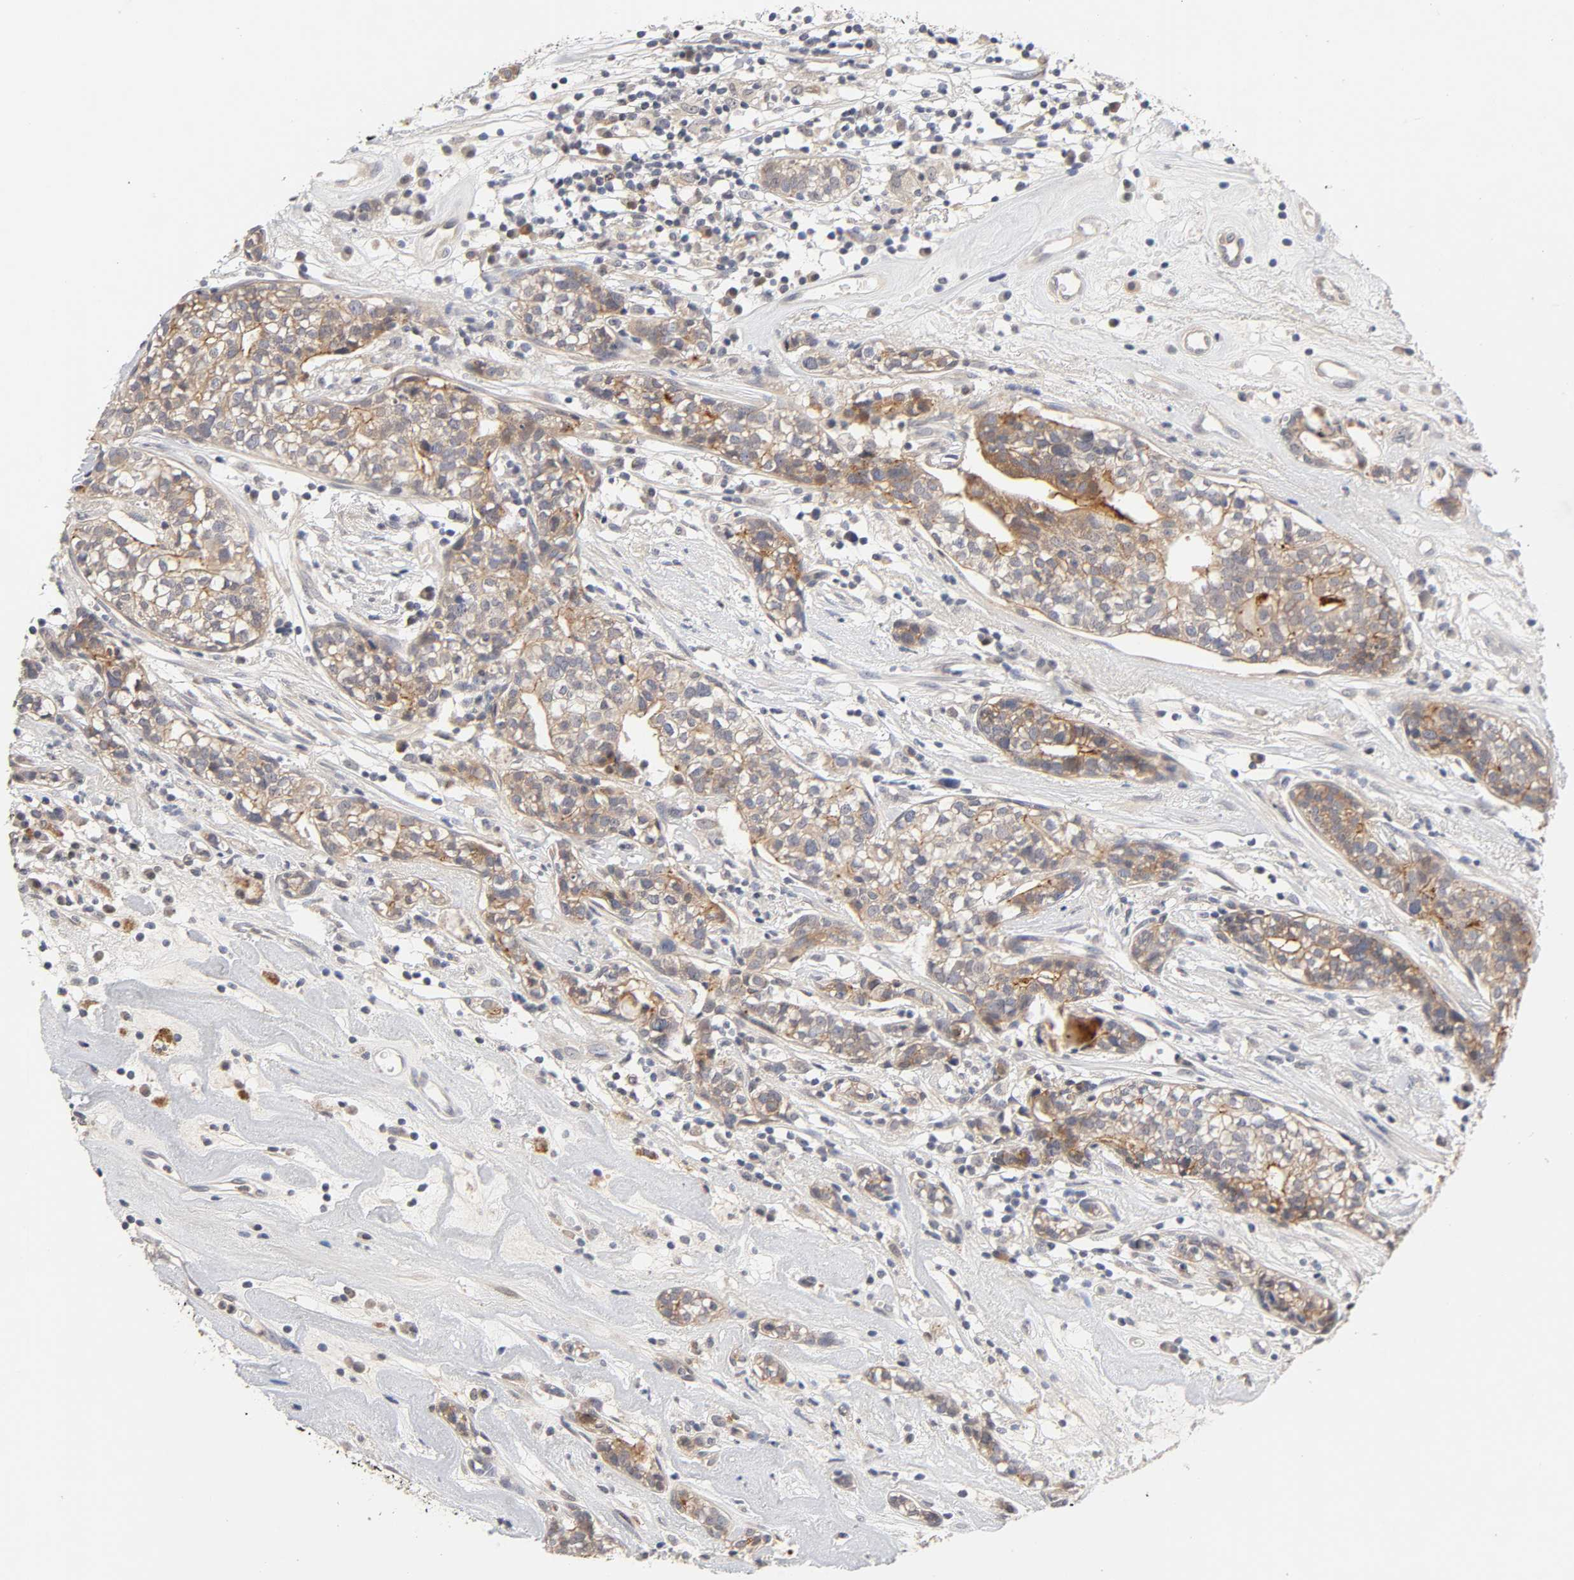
{"staining": {"intensity": "weak", "quantity": ">75%", "location": "cytoplasmic/membranous"}, "tissue": "head and neck cancer", "cell_type": "Tumor cells", "image_type": "cancer", "snomed": [{"axis": "morphology", "description": "Adenocarcinoma, NOS"}, {"axis": "topography", "description": "Salivary gland"}, {"axis": "topography", "description": "Head-Neck"}], "caption": "About >75% of tumor cells in human head and neck cancer display weak cytoplasmic/membranous protein expression as visualized by brown immunohistochemical staining.", "gene": "CXADR", "patient": {"sex": "female", "age": 65}}